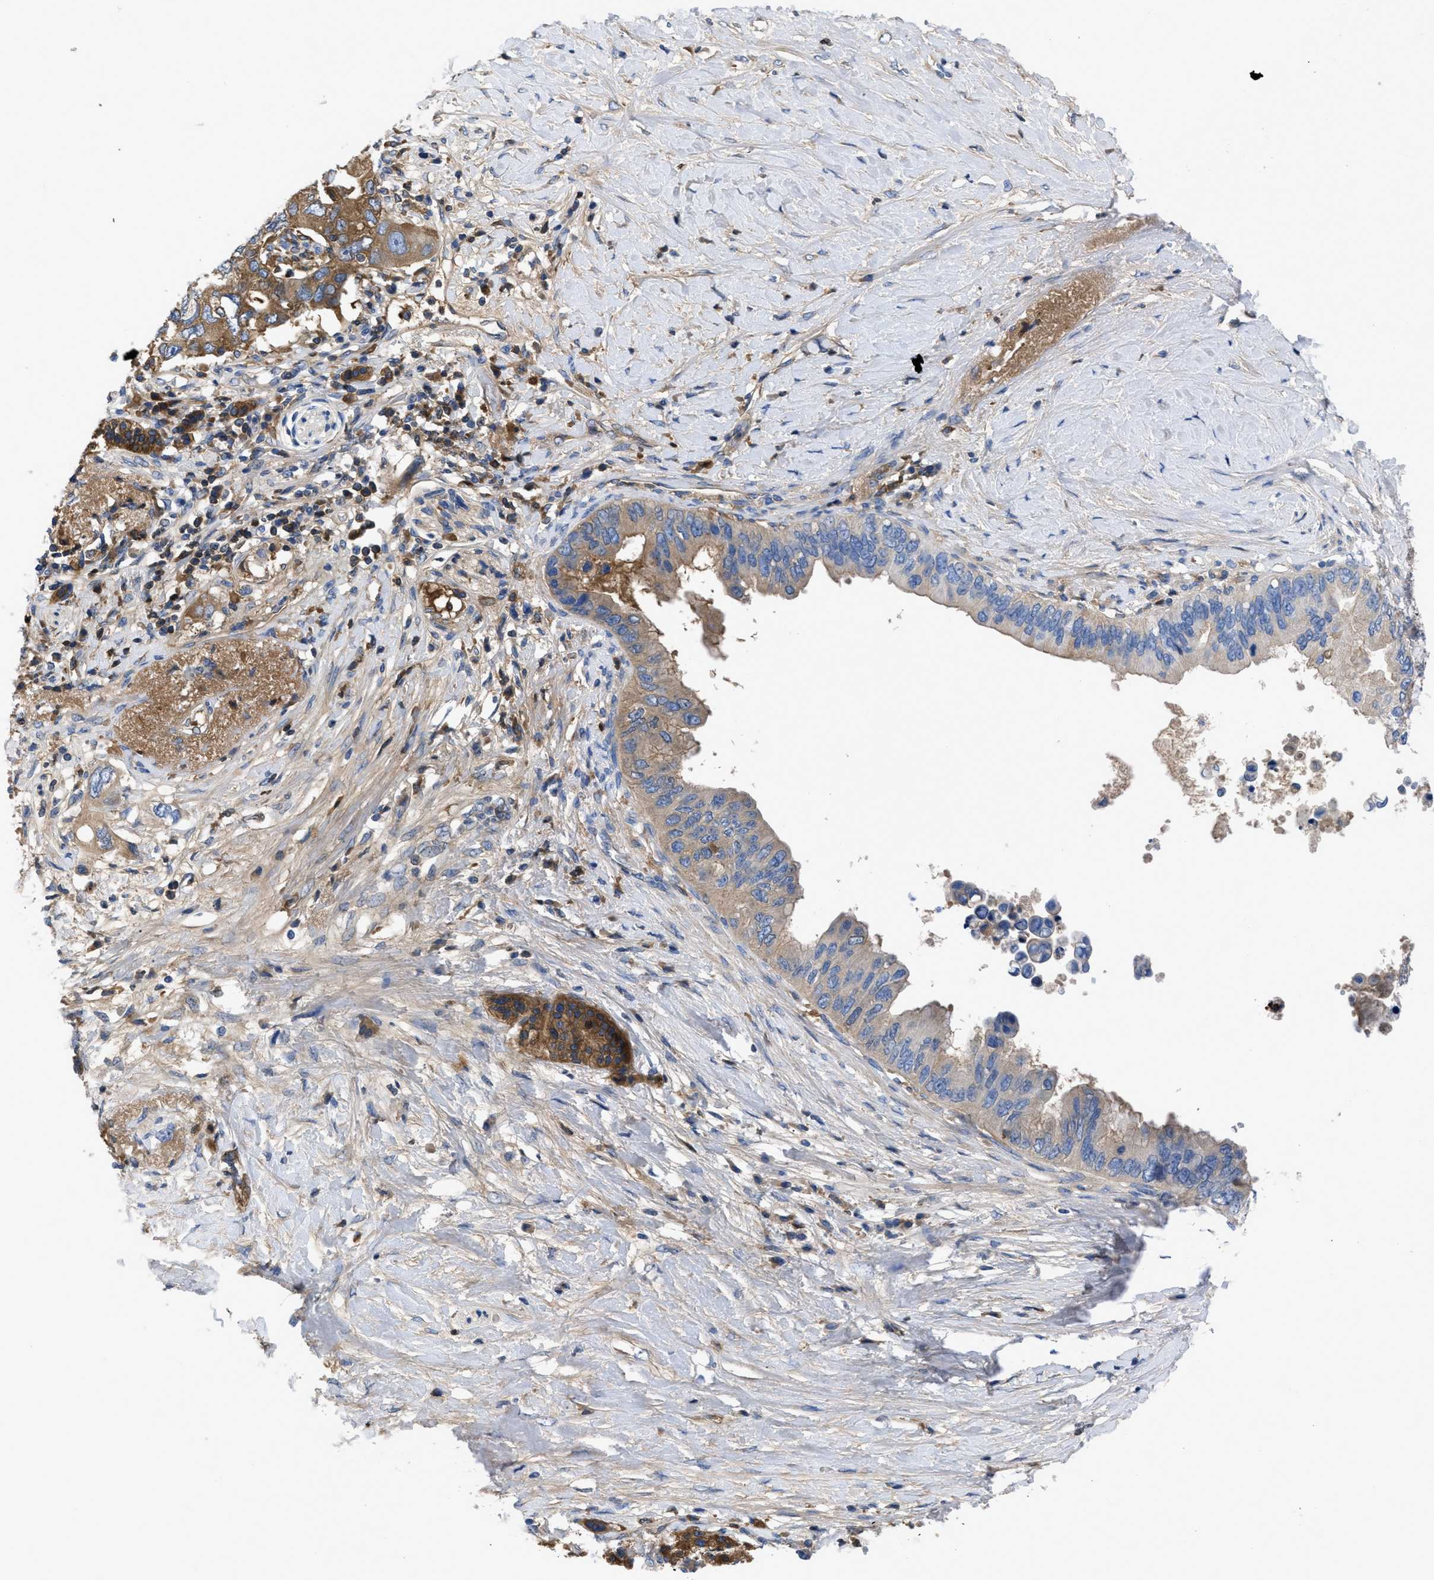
{"staining": {"intensity": "moderate", "quantity": ">75%", "location": "cytoplasmic/membranous"}, "tissue": "pancreatic cancer", "cell_type": "Tumor cells", "image_type": "cancer", "snomed": [{"axis": "morphology", "description": "Adenocarcinoma, NOS"}, {"axis": "topography", "description": "Pancreas"}], "caption": "Human pancreatic cancer (adenocarcinoma) stained for a protein (brown) shows moderate cytoplasmic/membranous positive staining in approximately >75% of tumor cells.", "gene": "SERPINA6", "patient": {"sex": "female", "age": 56}}